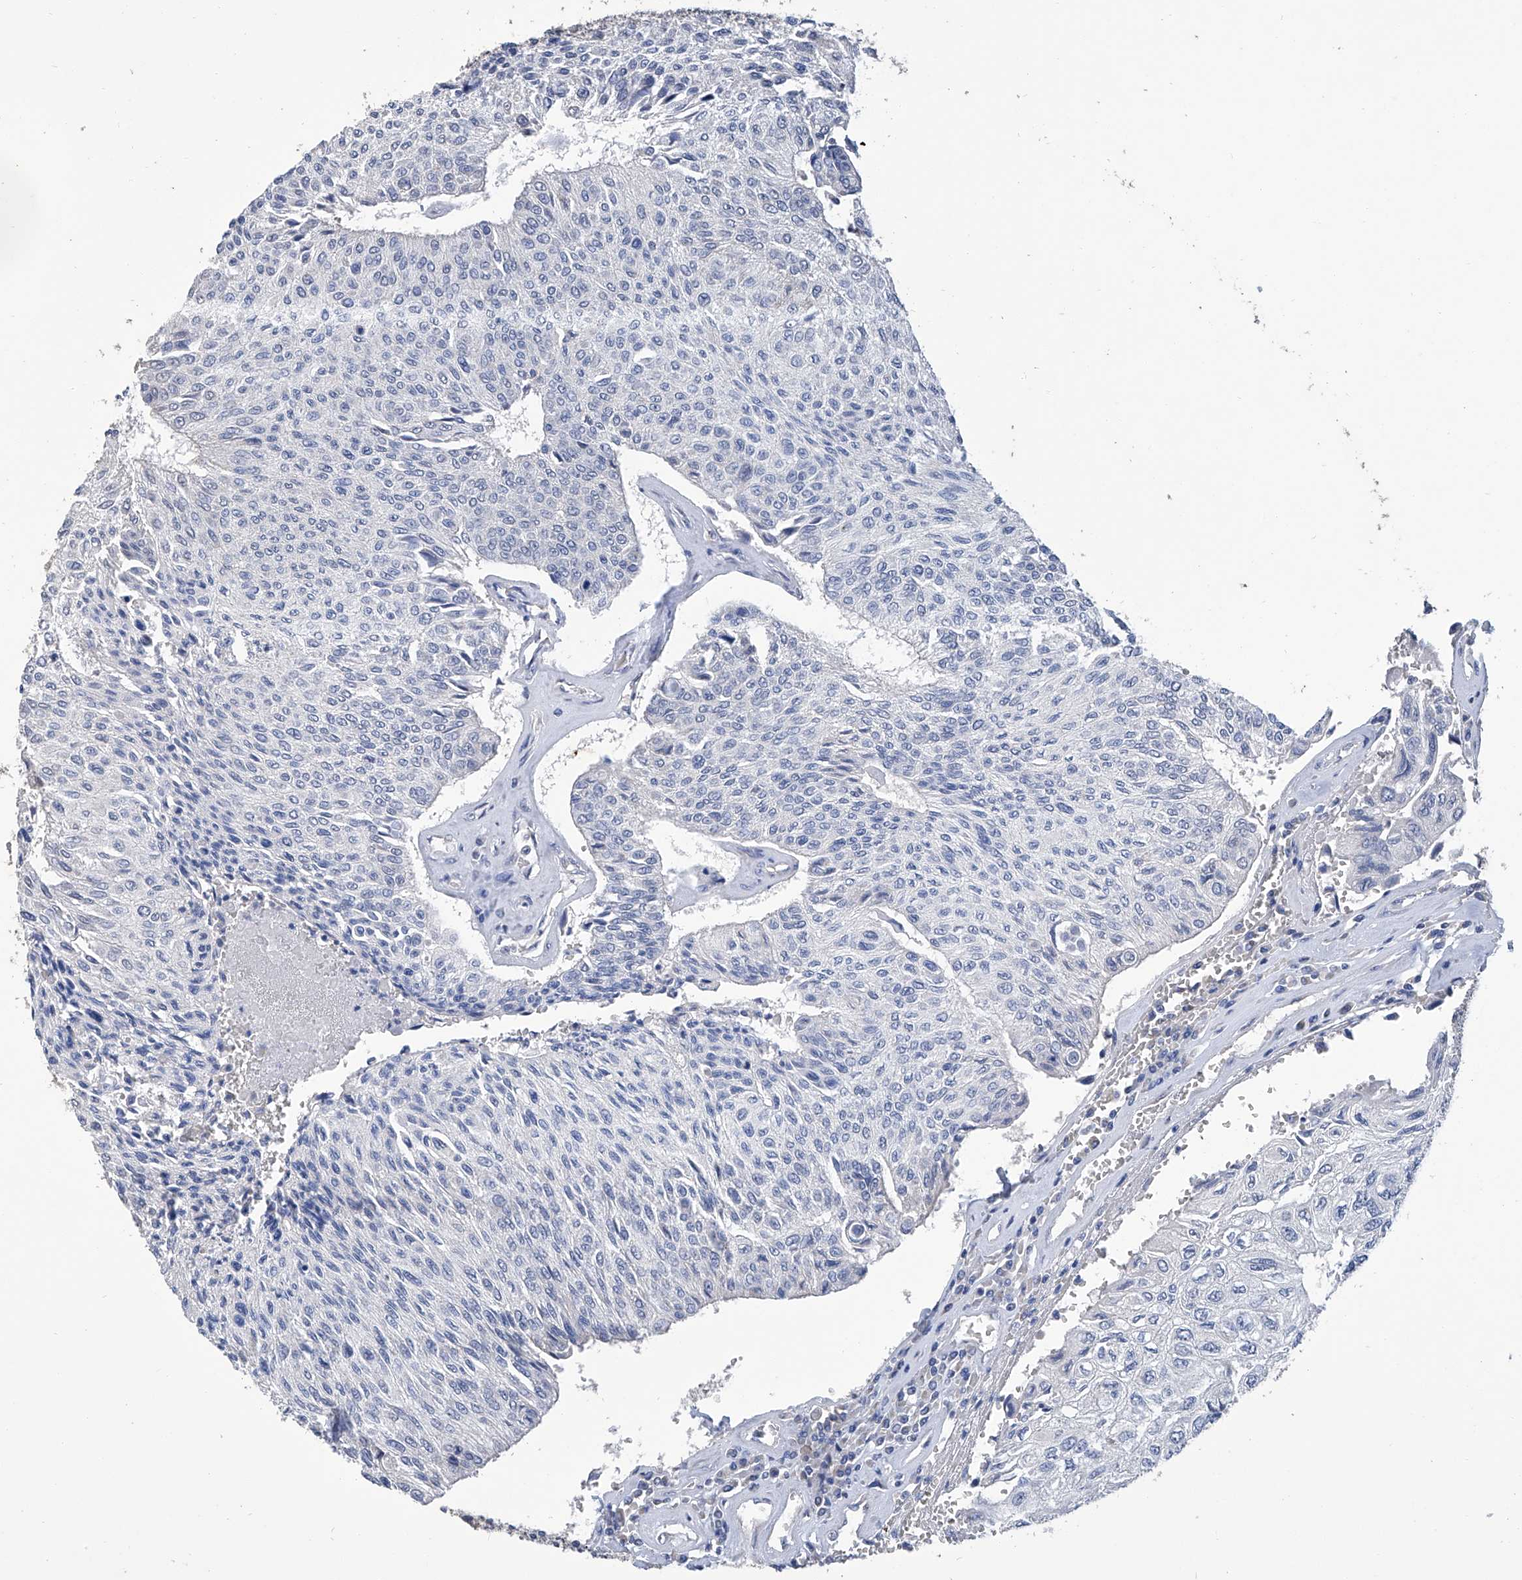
{"staining": {"intensity": "negative", "quantity": "none", "location": "none"}, "tissue": "urothelial cancer", "cell_type": "Tumor cells", "image_type": "cancer", "snomed": [{"axis": "morphology", "description": "Urothelial carcinoma, High grade"}, {"axis": "topography", "description": "Urinary bladder"}], "caption": "Protein analysis of urothelial cancer shows no significant expression in tumor cells.", "gene": "GPT", "patient": {"sex": "male", "age": 66}}